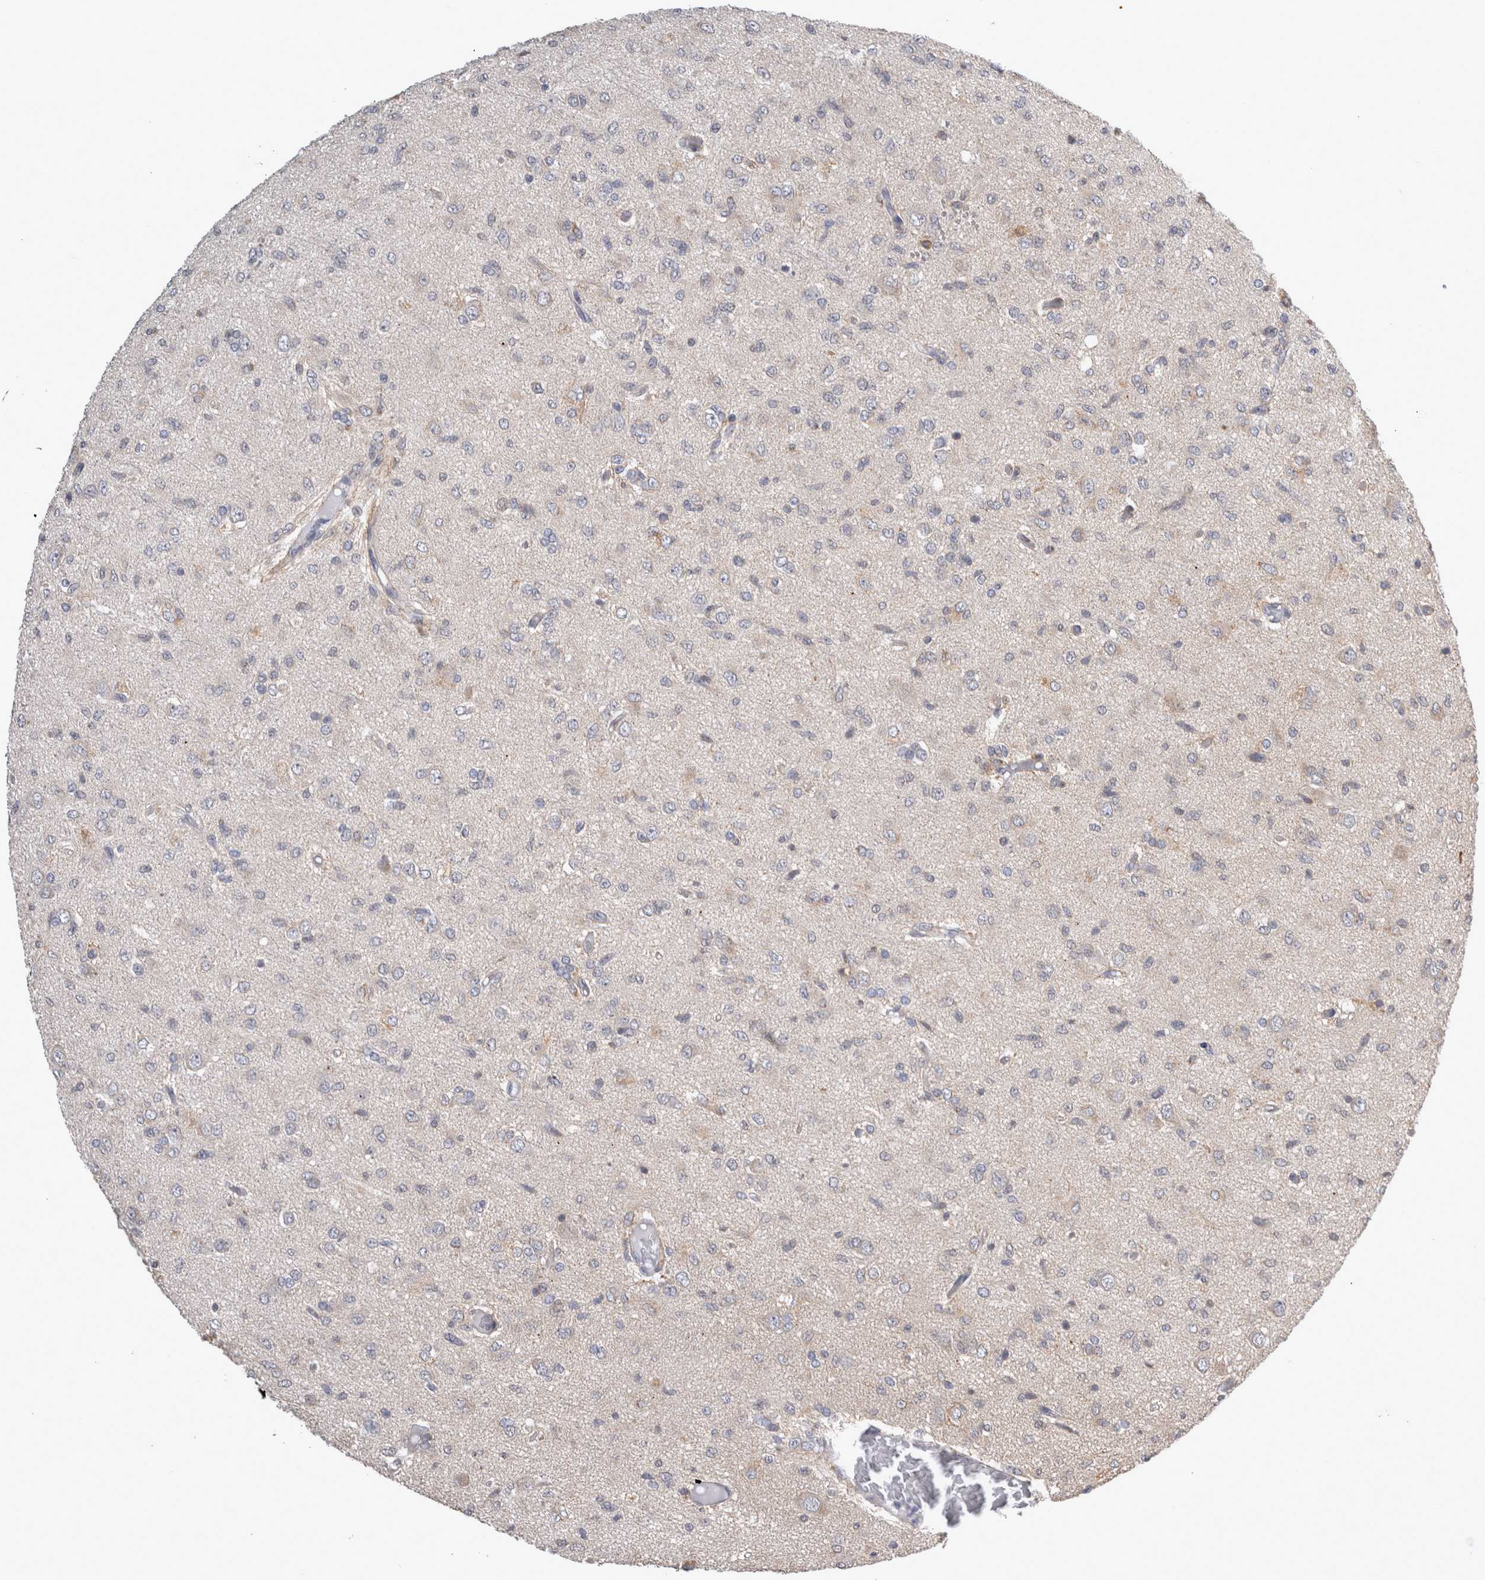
{"staining": {"intensity": "negative", "quantity": "none", "location": "none"}, "tissue": "glioma", "cell_type": "Tumor cells", "image_type": "cancer", "snomed": [{"axis": "morphology", "description": "Glioma, malignant, High grade"}, {"axis": "topography", "description": "Brain"}], "caption": "A histopathology image of human glioma is negative for staining in tumor cells.", "gene": "TCAP", "patient": {"sex": "female", "age": 59}}